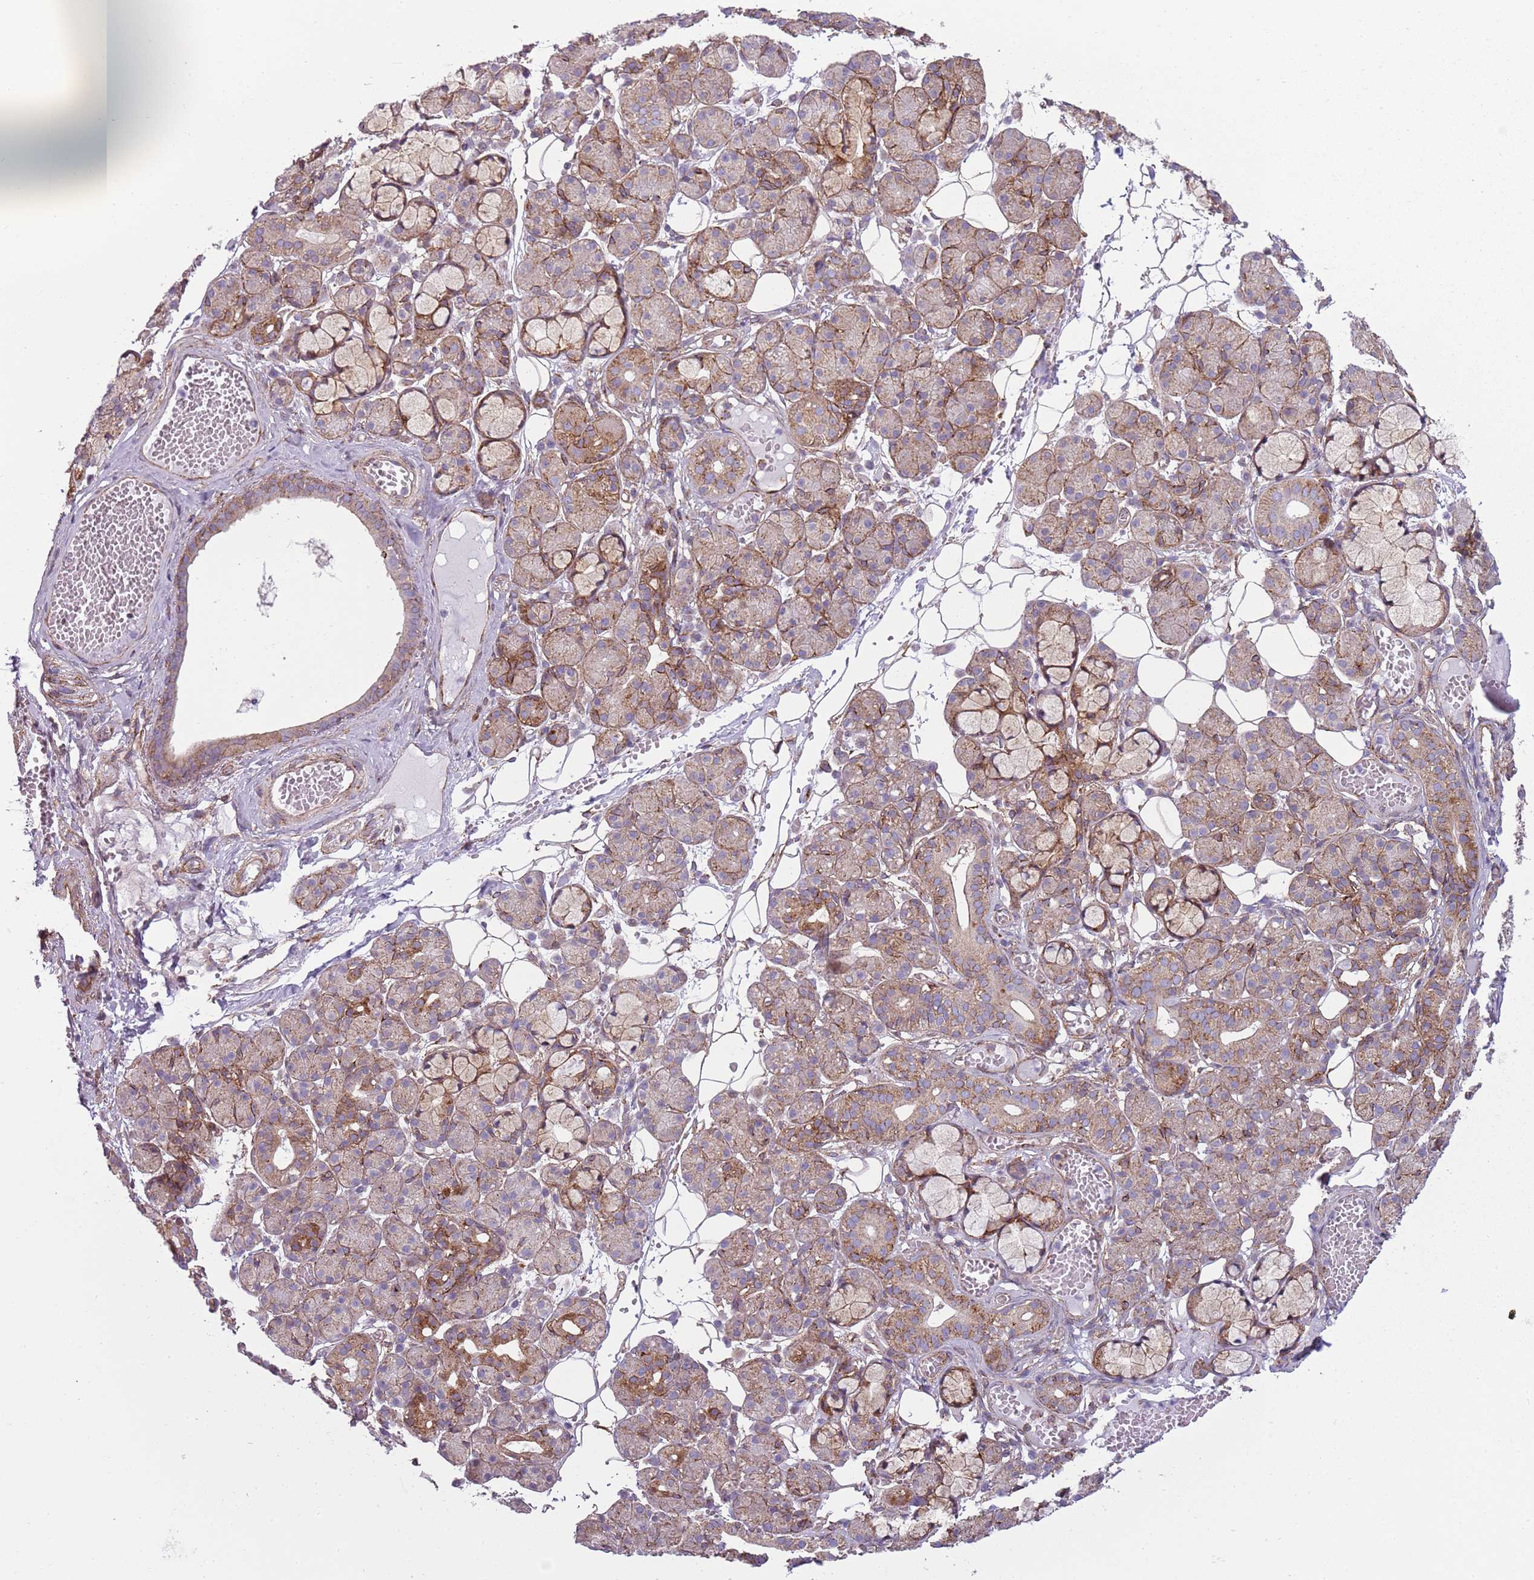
{"staining": {"intensity": "moderate", "quantity": ">75%", "location": "cytoplasmic/membranous"}, "tissue": "salivary gland", "cell_type": "Glandular cells", "image_type": "normal", "snomed": [{"axis": "morphology", "description": "Normal tissue, NOS"}, {"axis": "topography", "description": "Salivary gland"}], "caption": "The photomicrograph exhibits immunohistochemical staining of normal salivary gland. There is moderate cytoplasmic/membranous staining is present in approximately >75% of glandular cells.", "gene": "SNX1", "patient": {"sex": "male", "age": 63}}